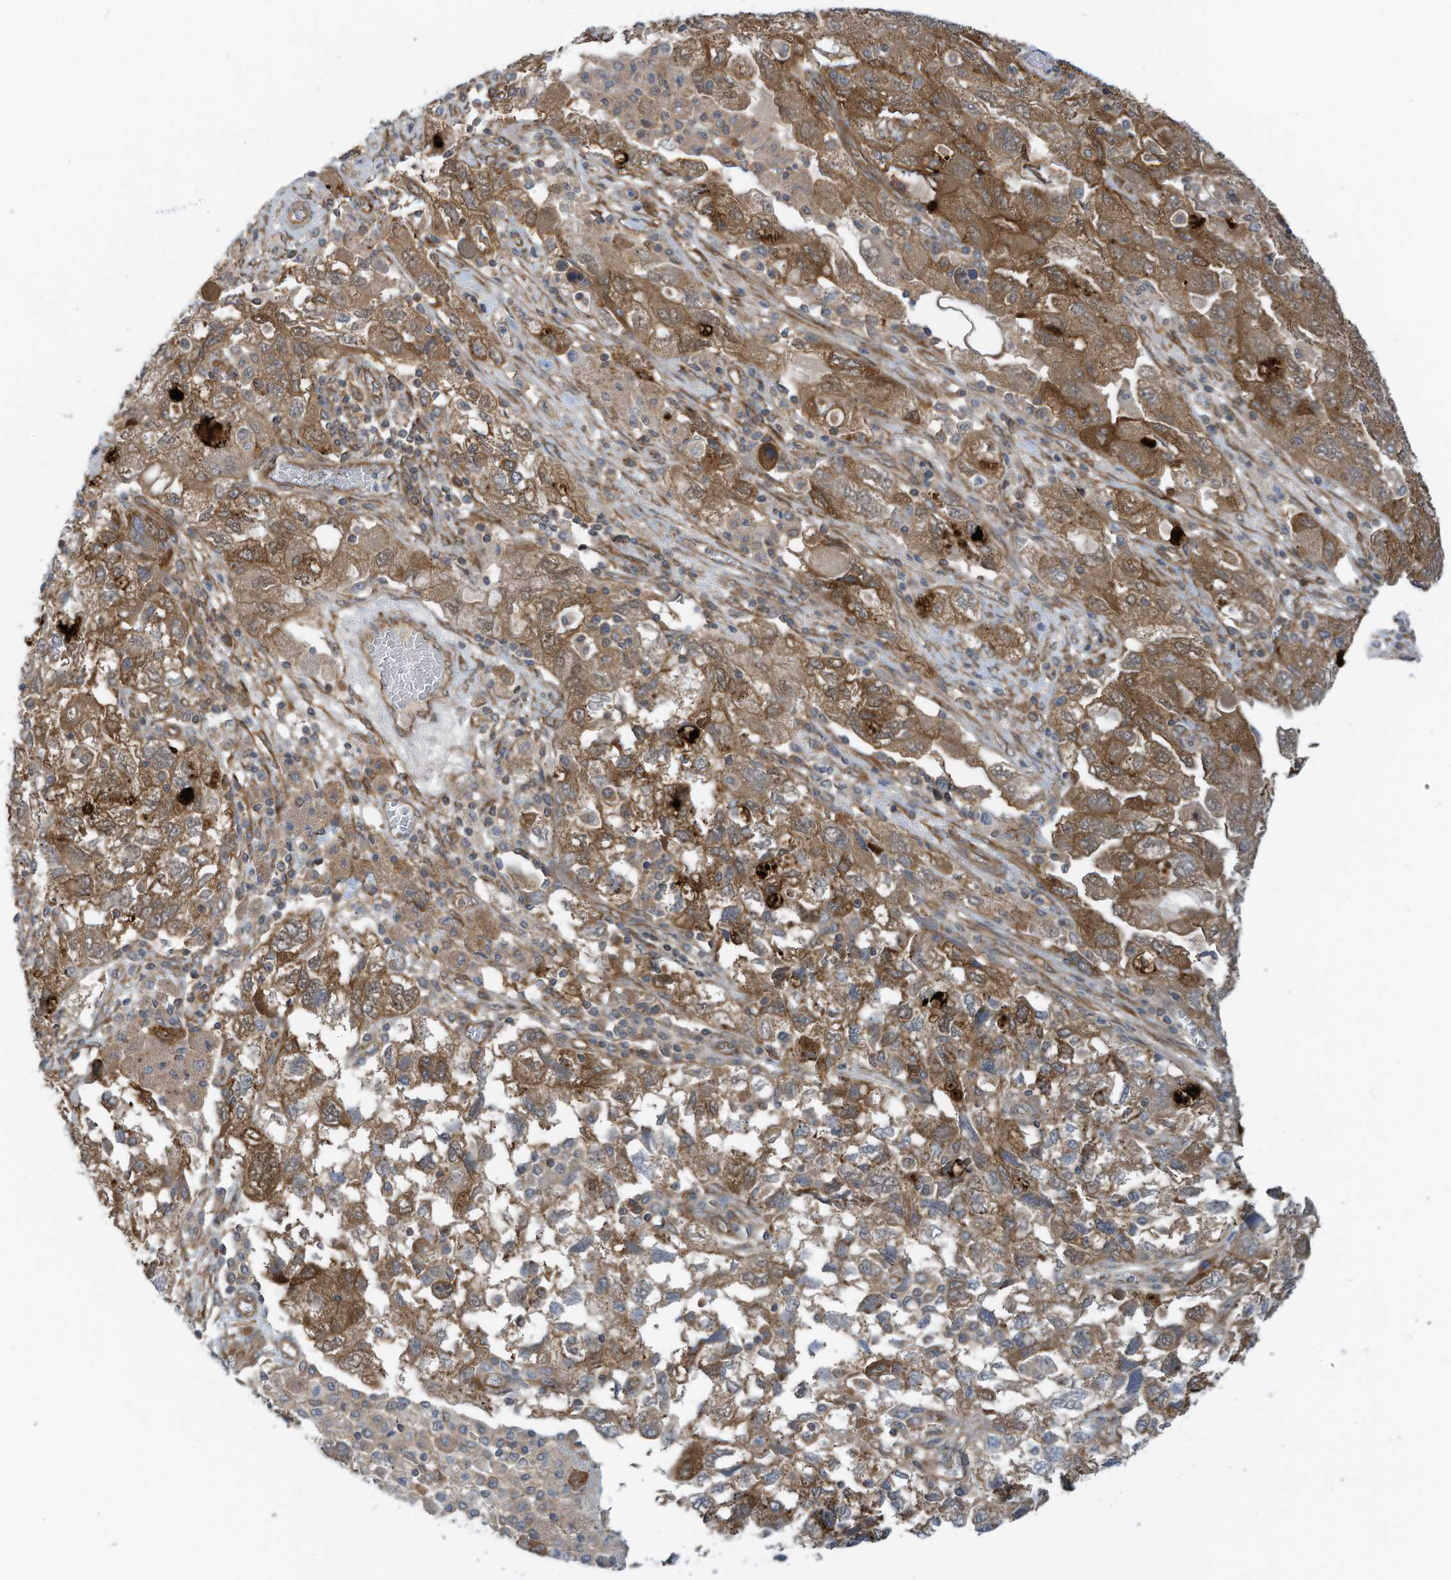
{"staining": {"intensity": "moderate", "quantity": ">75%", "location": "cytoplasmic/membranous"}, "tissue": "ovarian cancer", "cell_type": "Tumor cells", "image_type": "cancer", "snomed": [{"axis": "morphology", "description": "Carcinoma, NOS"}, {"axis": "morphology", "description": "Cystadenocarcinoma, serous, NOS"}, {"axis": "topography", "description": "Ovary"}], "caption": "This is an image of immunohistochemistry staining of ovarian serous cystadenocarcinoma, which shows moderate expression in the cytoplasmic/membranous of tumor cells.", "gene": "REPS1", "patient": {"sex": "female", "age": 69}}